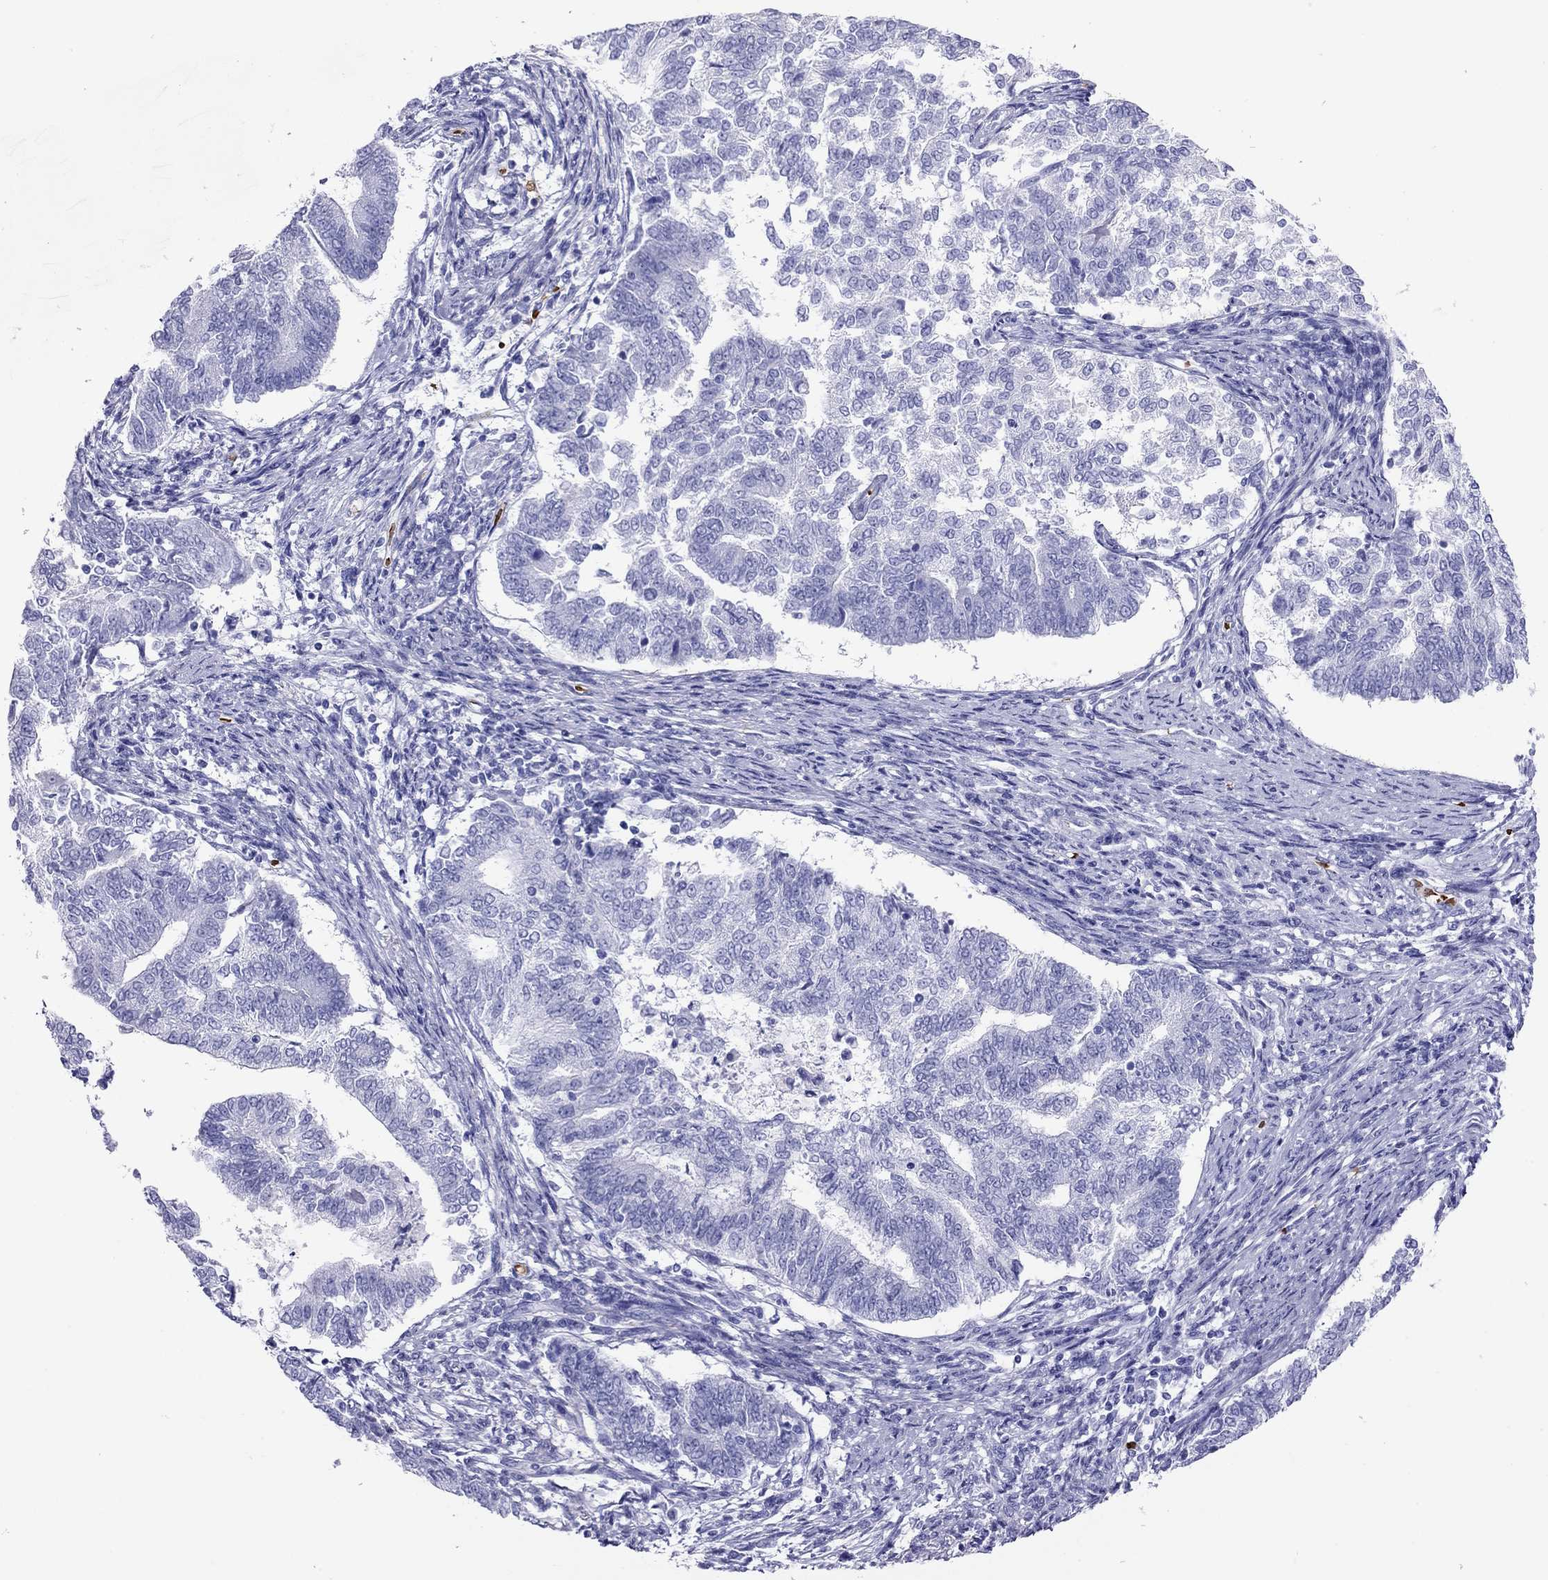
{"staining": {"intensity": "negative", "quantity": "none", "location": "none"}, "tissue": "endometrial cancer", "cell_type": "Tumor cells", "image_type": "cancer", "snomed": [{"axis": "morphology", "description": "Adenocarcinoma, NOS"}, {"axis": "topography", "description": "Endometrium"}], "caption": "The photomicrograph exhibits no significant positivity in tumor cells of endometrial adenocarcinoma.", "gene": "PTPRN", "patient": {"sex": "female", "age": 65}}